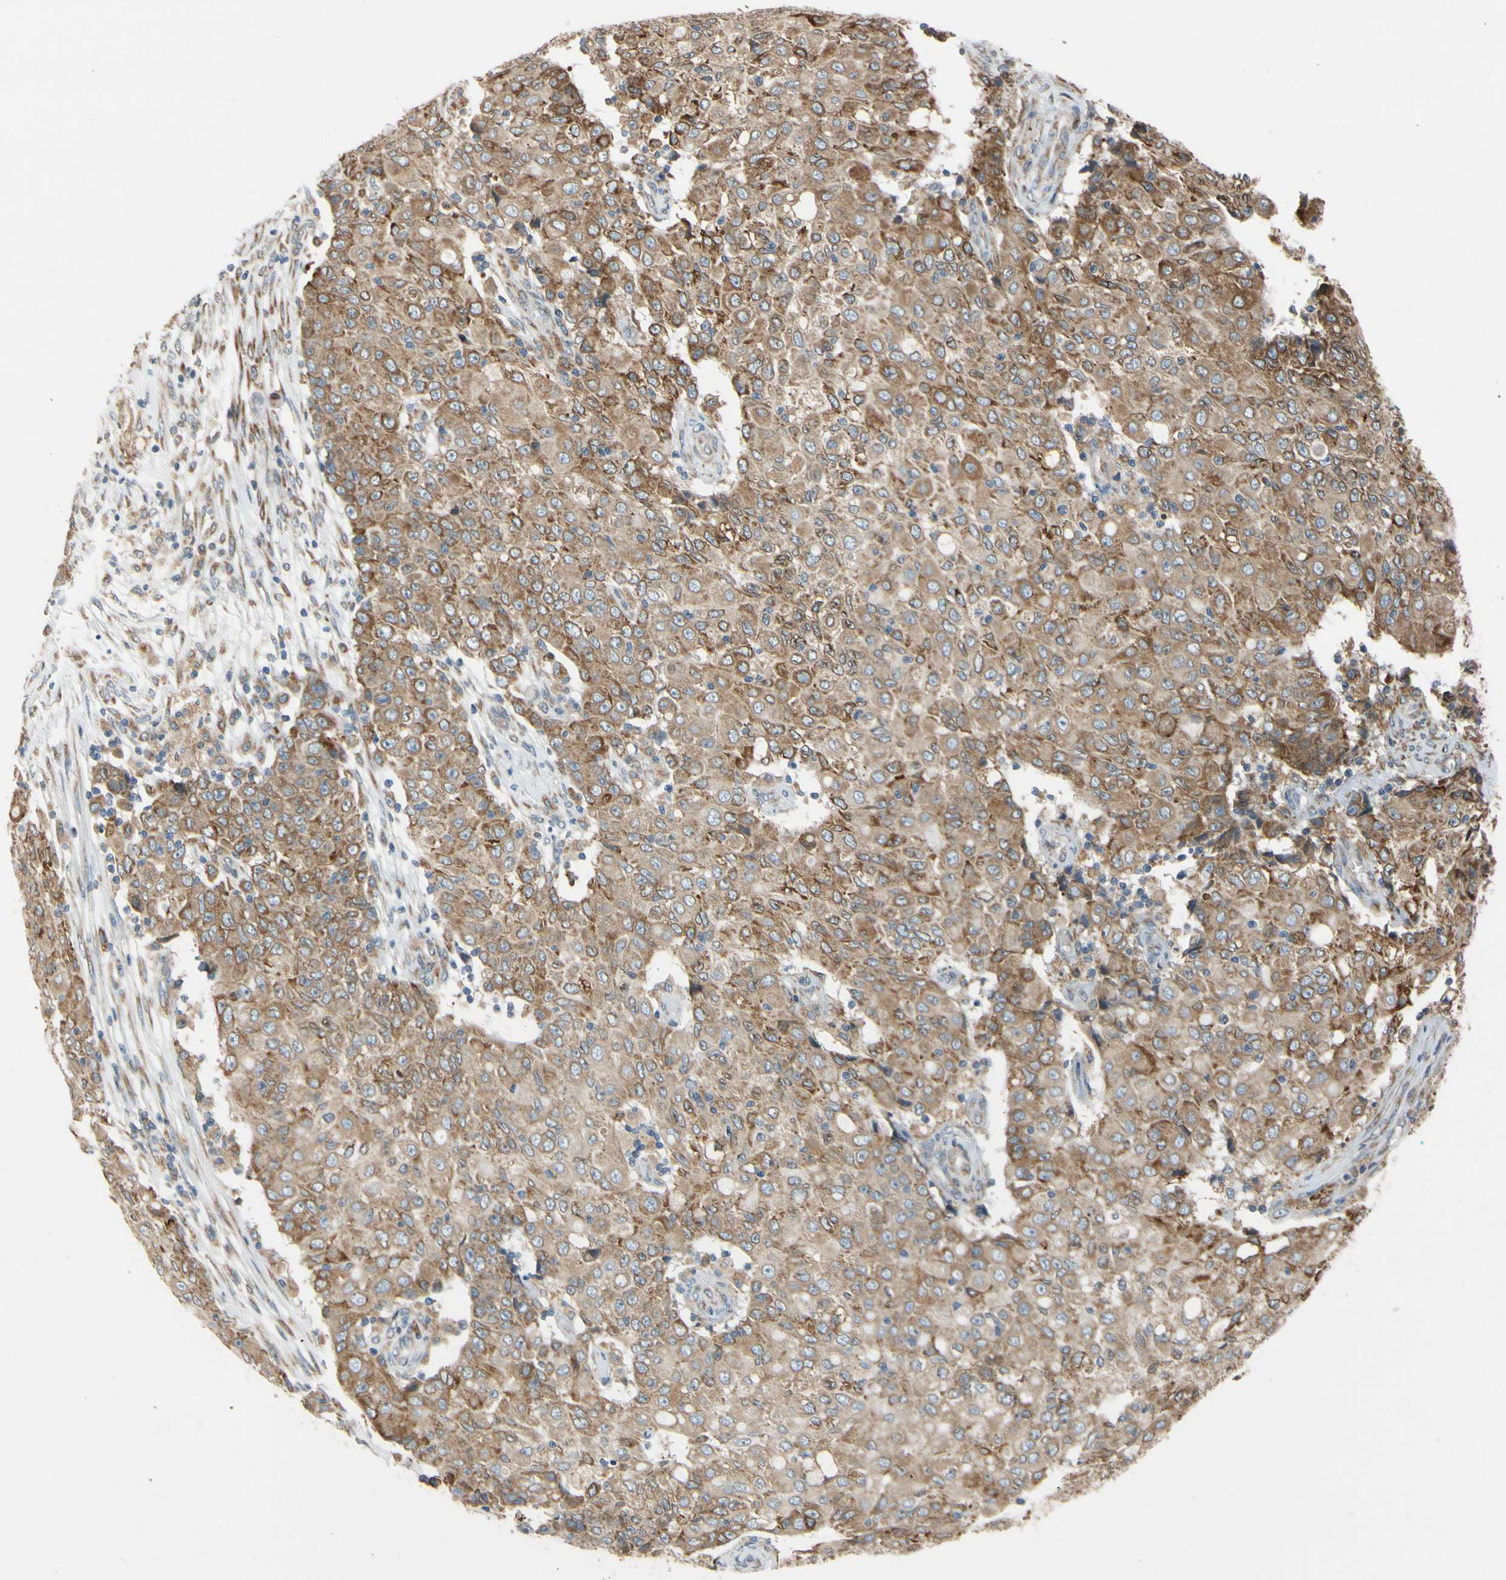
{"staining": {"intensity": "moderate", "quantity": ">75%", "location": "cytoplasmic/membranous"}, "tissue": "ovarian cancer", "cell_type": "Tumor cells", "image_type": "cancer", "snomed": [{"axis": "morphology", "description": "Carcinoma, endometroid"}, {"axis": "topography", "description": "Ovary"}], "caption": "Tumor cells display medium levels of moderate cytoplasmic/membranous expression in approximately >75% of cells in ovarian cancer (endometroid carcinoma).", "gene": "RPN2", "patient": {"sex": "female", "age": 42}}